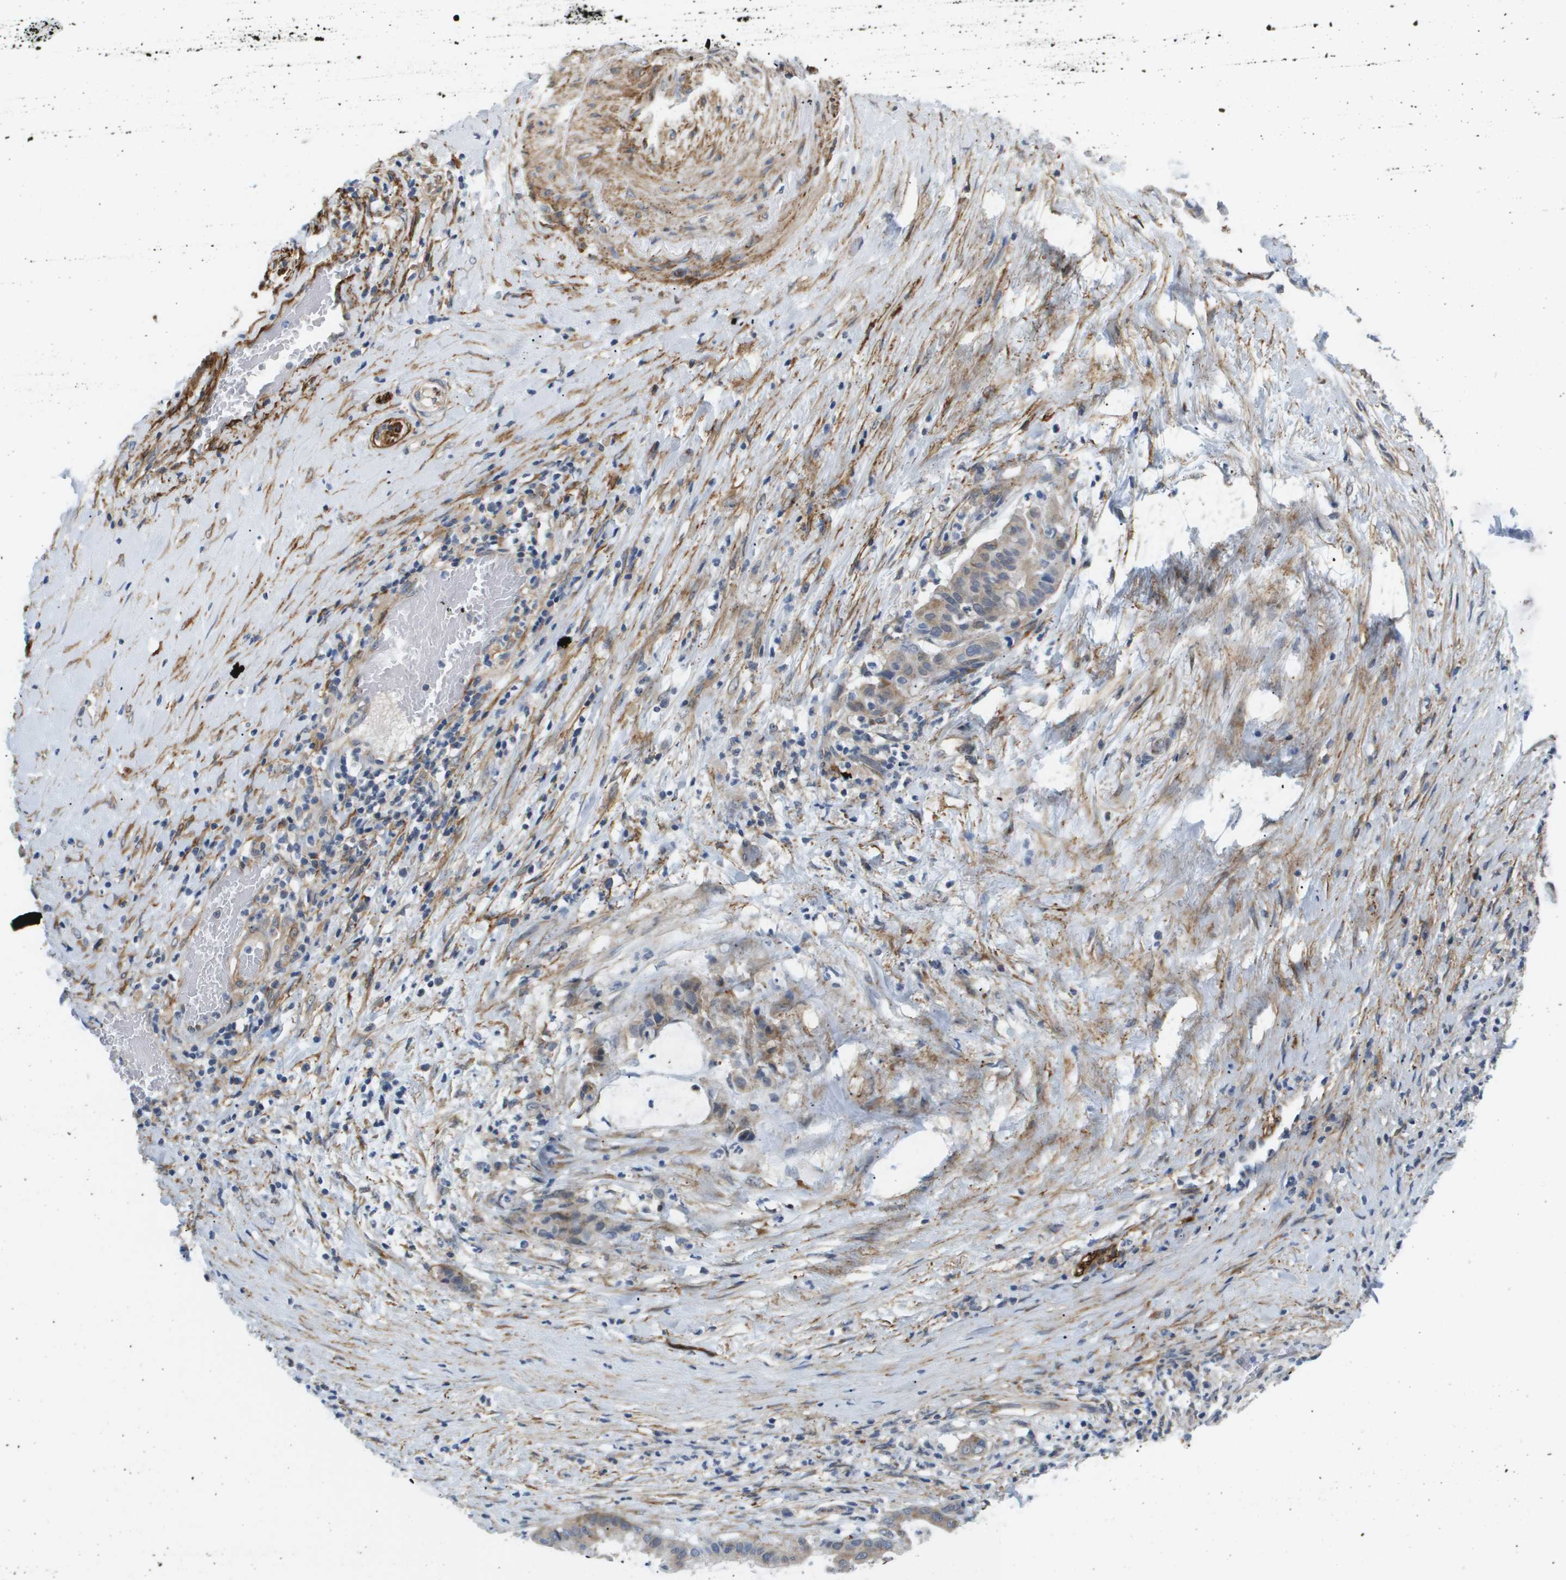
{"staining": {"intensity": "moderate", "quantity": "<25%", "location": "cytoplasmic/membranous"}, "tissue": "pancreatic cancer", "cell_type": "Tumor cells", "image_type": "cancer", "snomed": [{"axis": "morphology", "description": "Adenocarcinoma, NOS"}, {"axis": "topography", "description": "Pancreas"}], "caption": "Protein expression analysis of human pancreatic cancer (adenocarcinoma) reveals moderate cytoplasmic/membranous positivity in about <25% of tumor cells. Using DAB (brown) and hematoxylin (blue) stains, captured at high magnification using brightfield microscopy.", "gene": "OTUD5", "patient": {"sex": "male", "age": 41}}